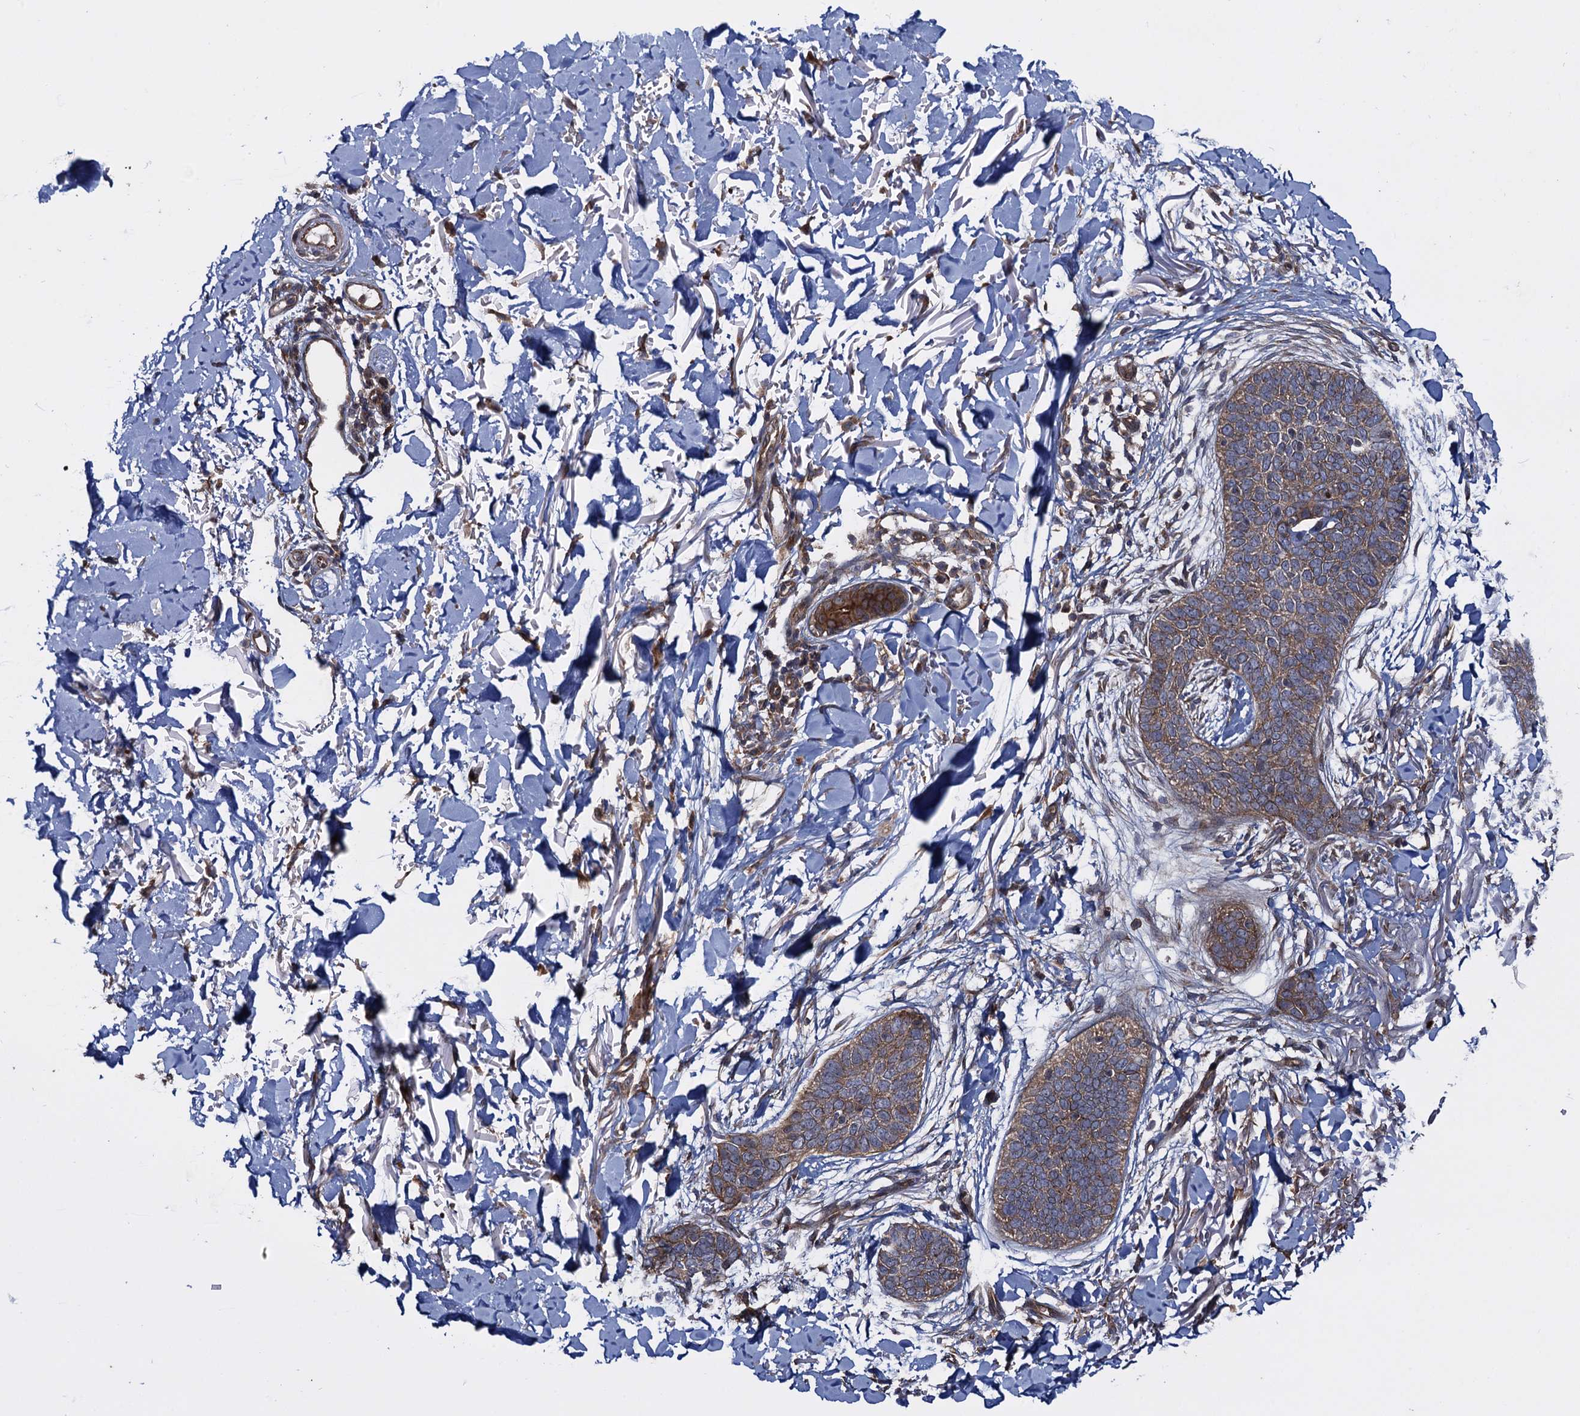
{"staining": {"intensity": "moderate", "quantity": ">75%", "location": "cytoplasmic/membranous"}, "tissue": "skin cancer", "cell_type": "Tumor cells", "image_type": "cancer", "snomed": [{"axis": "morphology", "description": "Basal cell carcinoma"}, {"axis": "topography", "description": "Skin"}], "caption": "Approximately >75% of tumor cells in basal cell carcinoma (skin) demonstrate moderate cytoplasmic/membranous protein positivity as visualized by brown immunohistochemical staining.", "gene": "HAUS1", "patient": {"sex": "male", "age": 85}}